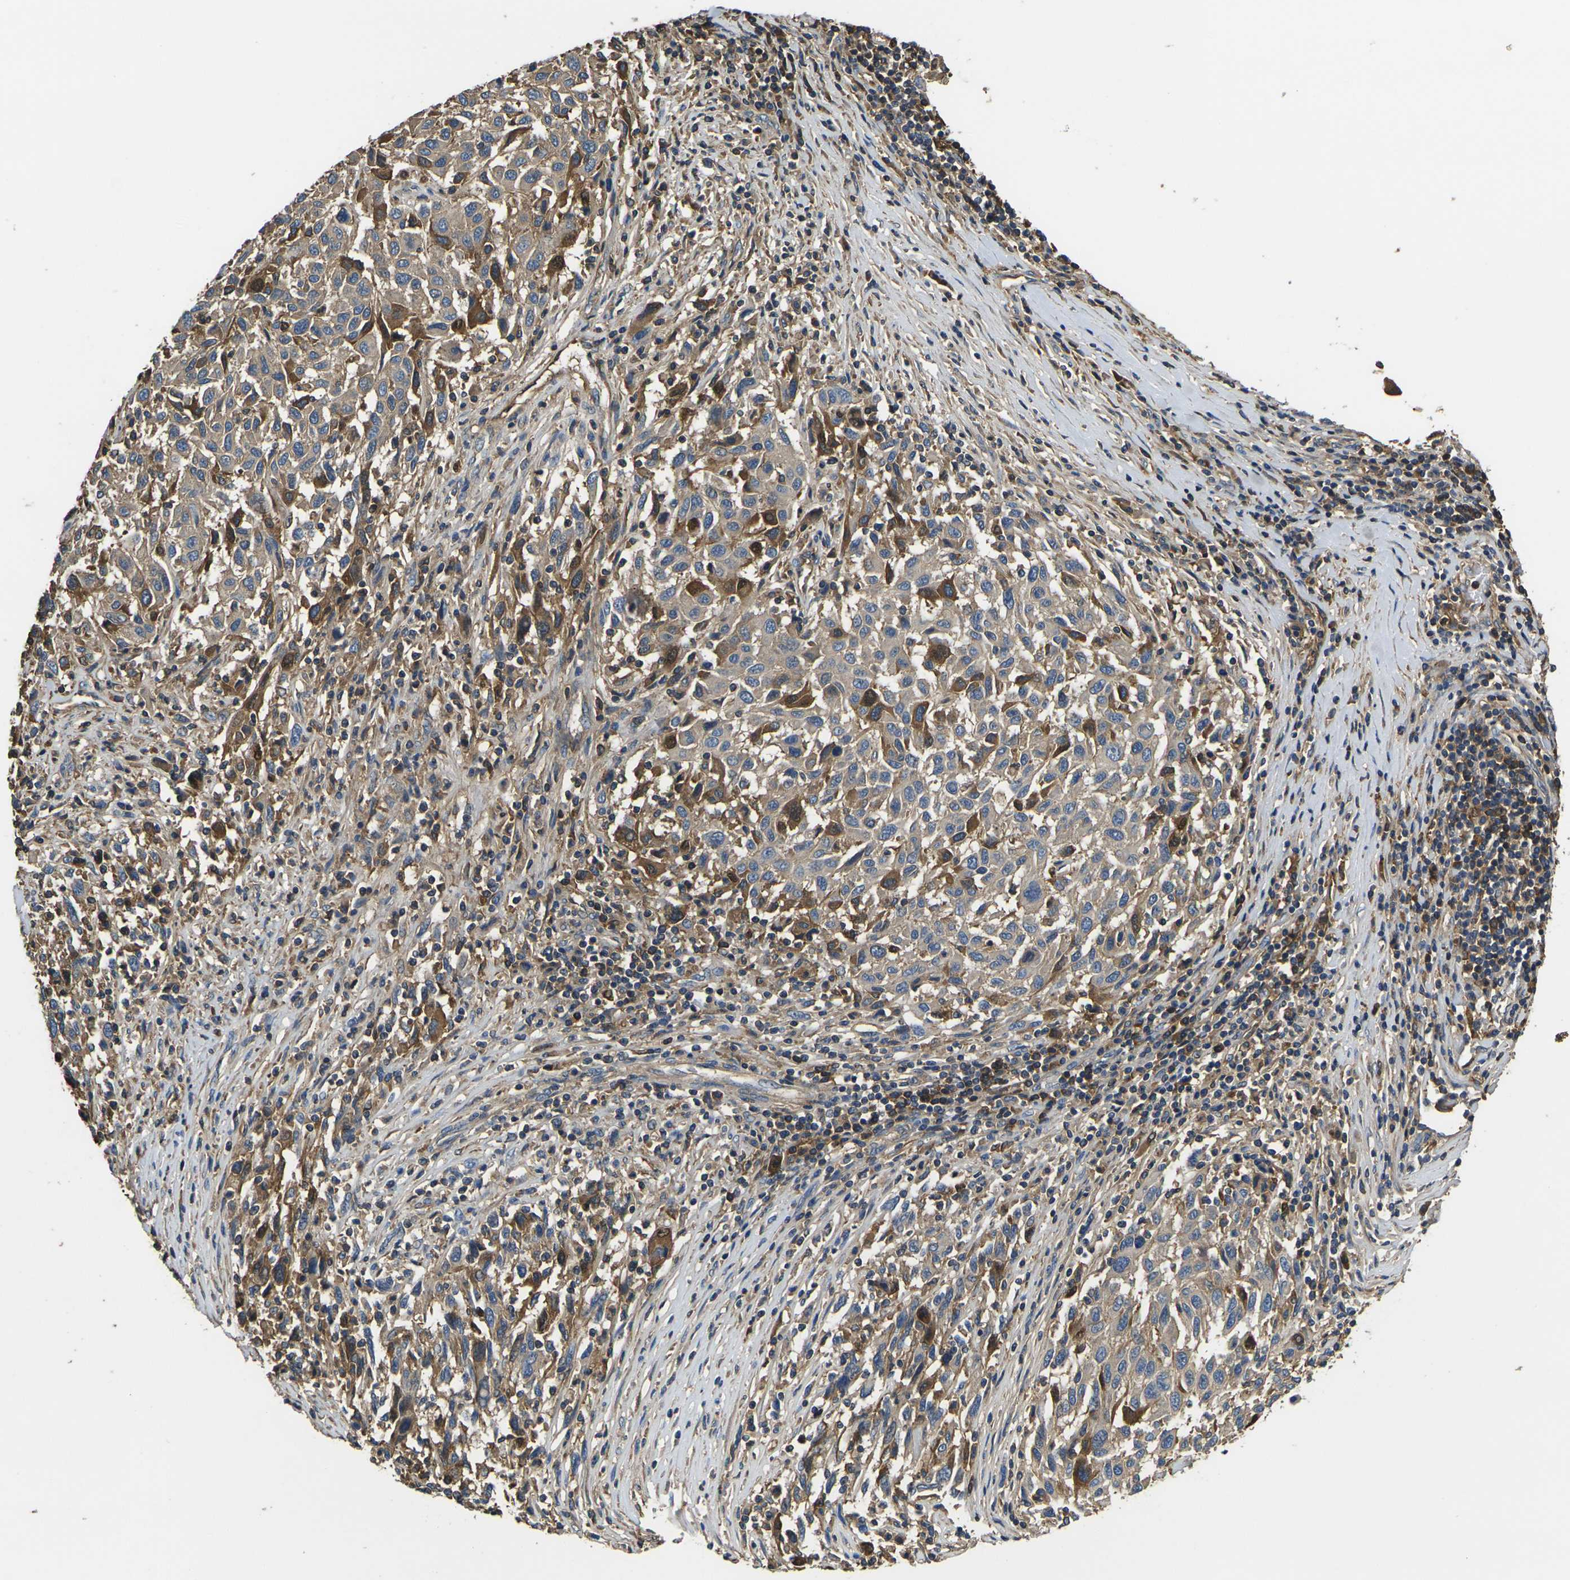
{"staining": {"intensity": "moderate", "quantity": "25%-75%", "location": "cytoplasmic/membranous"}, "tissue": "melanoma", "cell_type": "Tumor cells", "image_type": "cancer", "snomed": [{"axis": "morphology", "description": "Malignant melanoma, Metastatic site"}, {"axis": "topography", "description": "Lymph node"}], "caption": "The photomicrograph exhibits immunohistochemical staining of melanoma. There is moderate cytoplasmic/membranous expression is appreciated in approximately 25%-75% of tumor cells.", "gene": "HSPG2", "patient": {"sex": "male", "age": 61}}